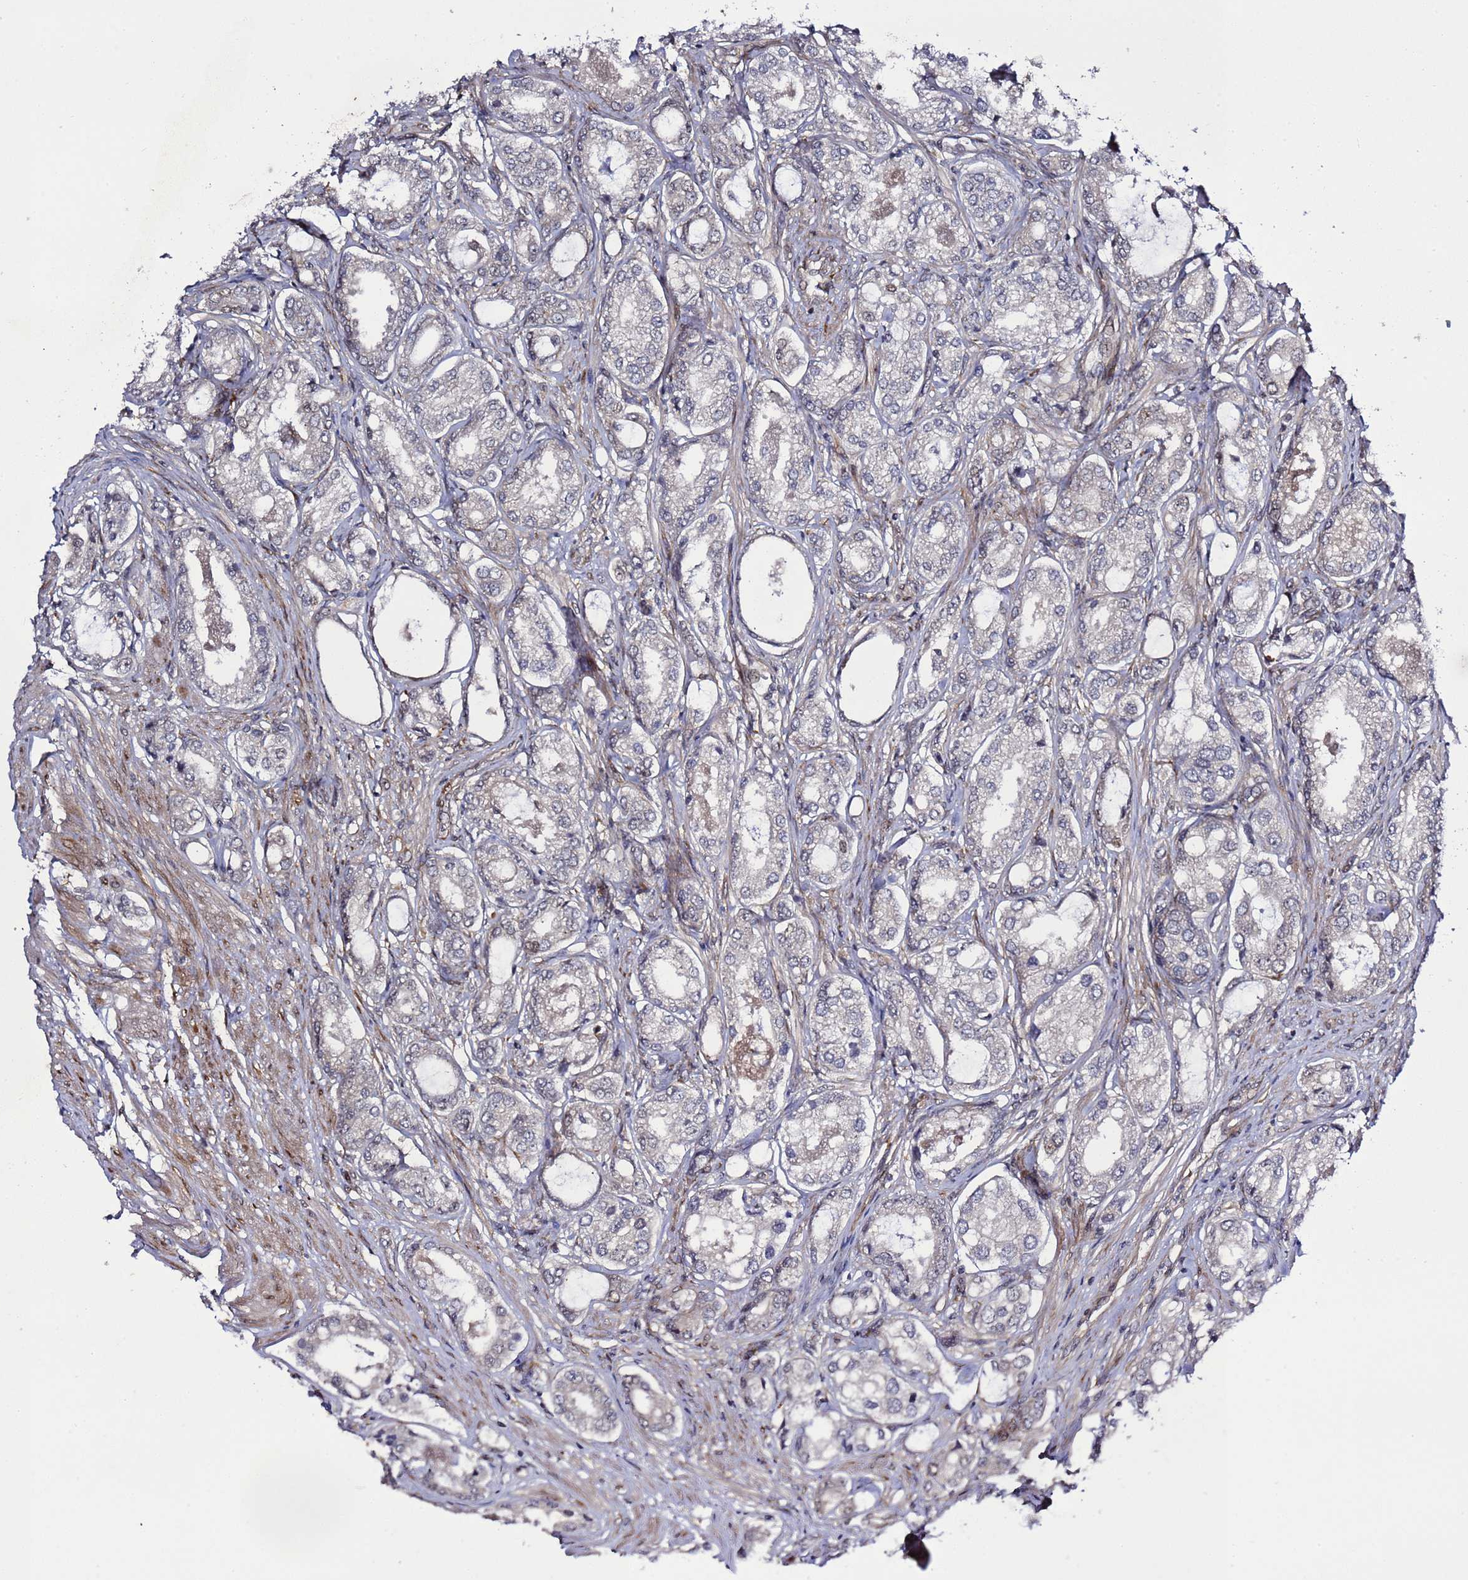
{"staining": {"intensity": "negative", "quantity": "none", "location": "none"}, "tissue": "prostate cancer", "cell_type": "Tumor cells", "image_type": "cancer", "snomed": [{"axis": "morphology", "description": "Adenocarcinoma, Low grade"}, {"axis": "topography", "description": "Prostate"}], "caption": "DAB immunohistochemical staining of human low-grade adenocarcinoma (prostate) exhibits no significant expression in tumor cells.", "gene": "POLR2D", "patient": {"sex": "male", "age": 68}}